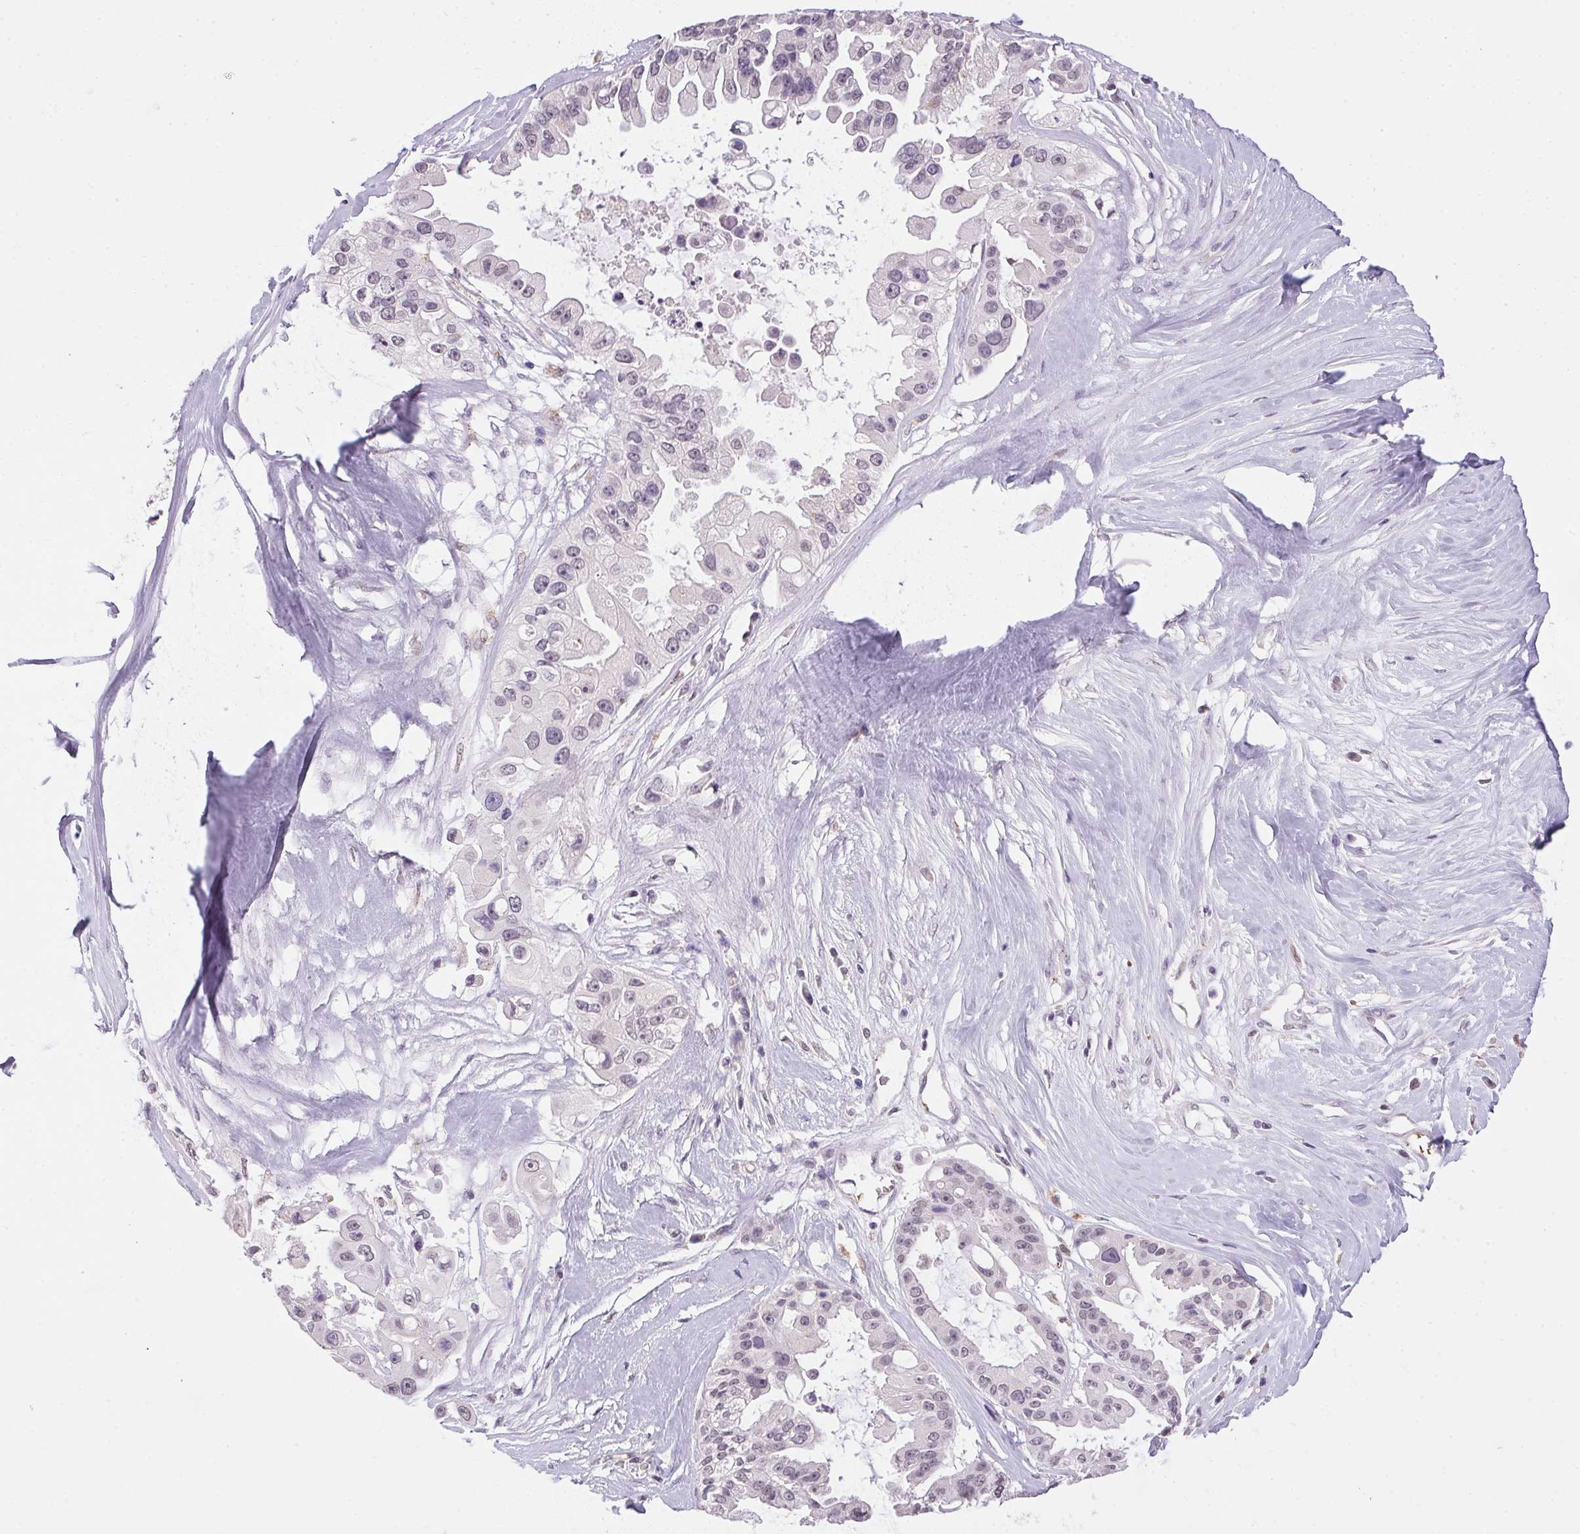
{"staining": {"intensity": "negative", "quantity": "none", "location": "none"}, "tissue": "ovarian cancer", "cell_type": "Tumor cells", "image_type": "cancer", "snomed": [{"axis": "morphology", "description": "Cystadenocarcinoma, serous, NOS"}, {"axis": "topography", "description": "Ovary"}], "caption": "This is a histopathology image of immunohistochemistry staining of ovarian cancer, which shows no expression in tumor cells.", "gene": "METTL13", "patient": {"sex": "female", "age": 56}}